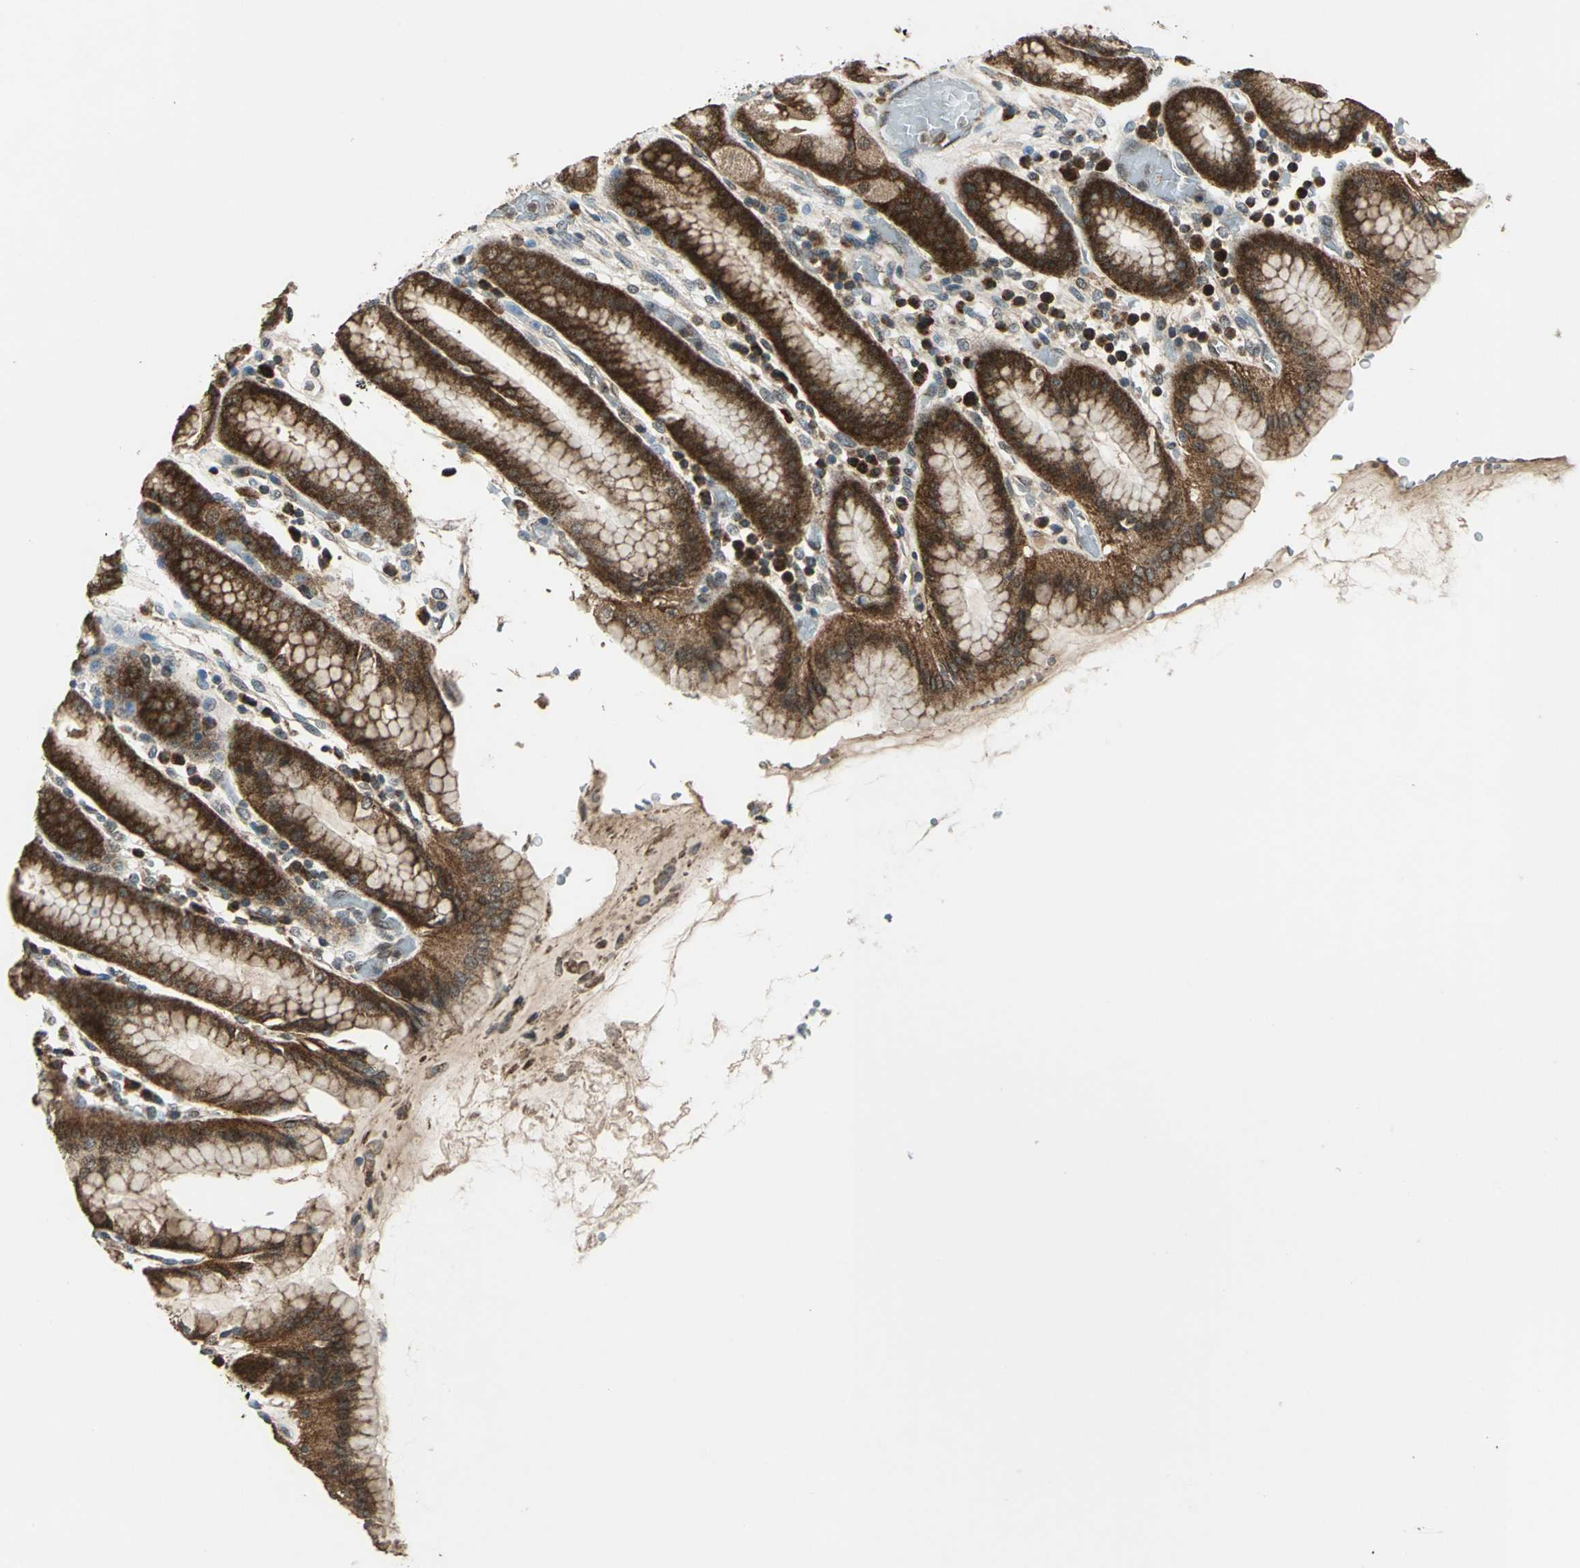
{"staining": {"intensity": "strong", "quantity": ">75%", "location": "cytoplasmic/membranous"}, "tissue": "stomach", "cell_type": "Glandular cells", "image_type": "normal", "snomed": [{"axis": "morphology", "description": "Normal tissue, NOS"}, {"axis": "topography", "description": "Stomach, upper"}], "caption": "IHC image of unremarkable stomach: human stomach stained using IHC demonstrates high levels of strong protein expression localized specifically in the cytoplasmic/membranous of glandular cells, appearing as a cytoplasmic/membranous brown color.", "gene": "NUDT2", "patient": {"sex": "male", "age": 68}}